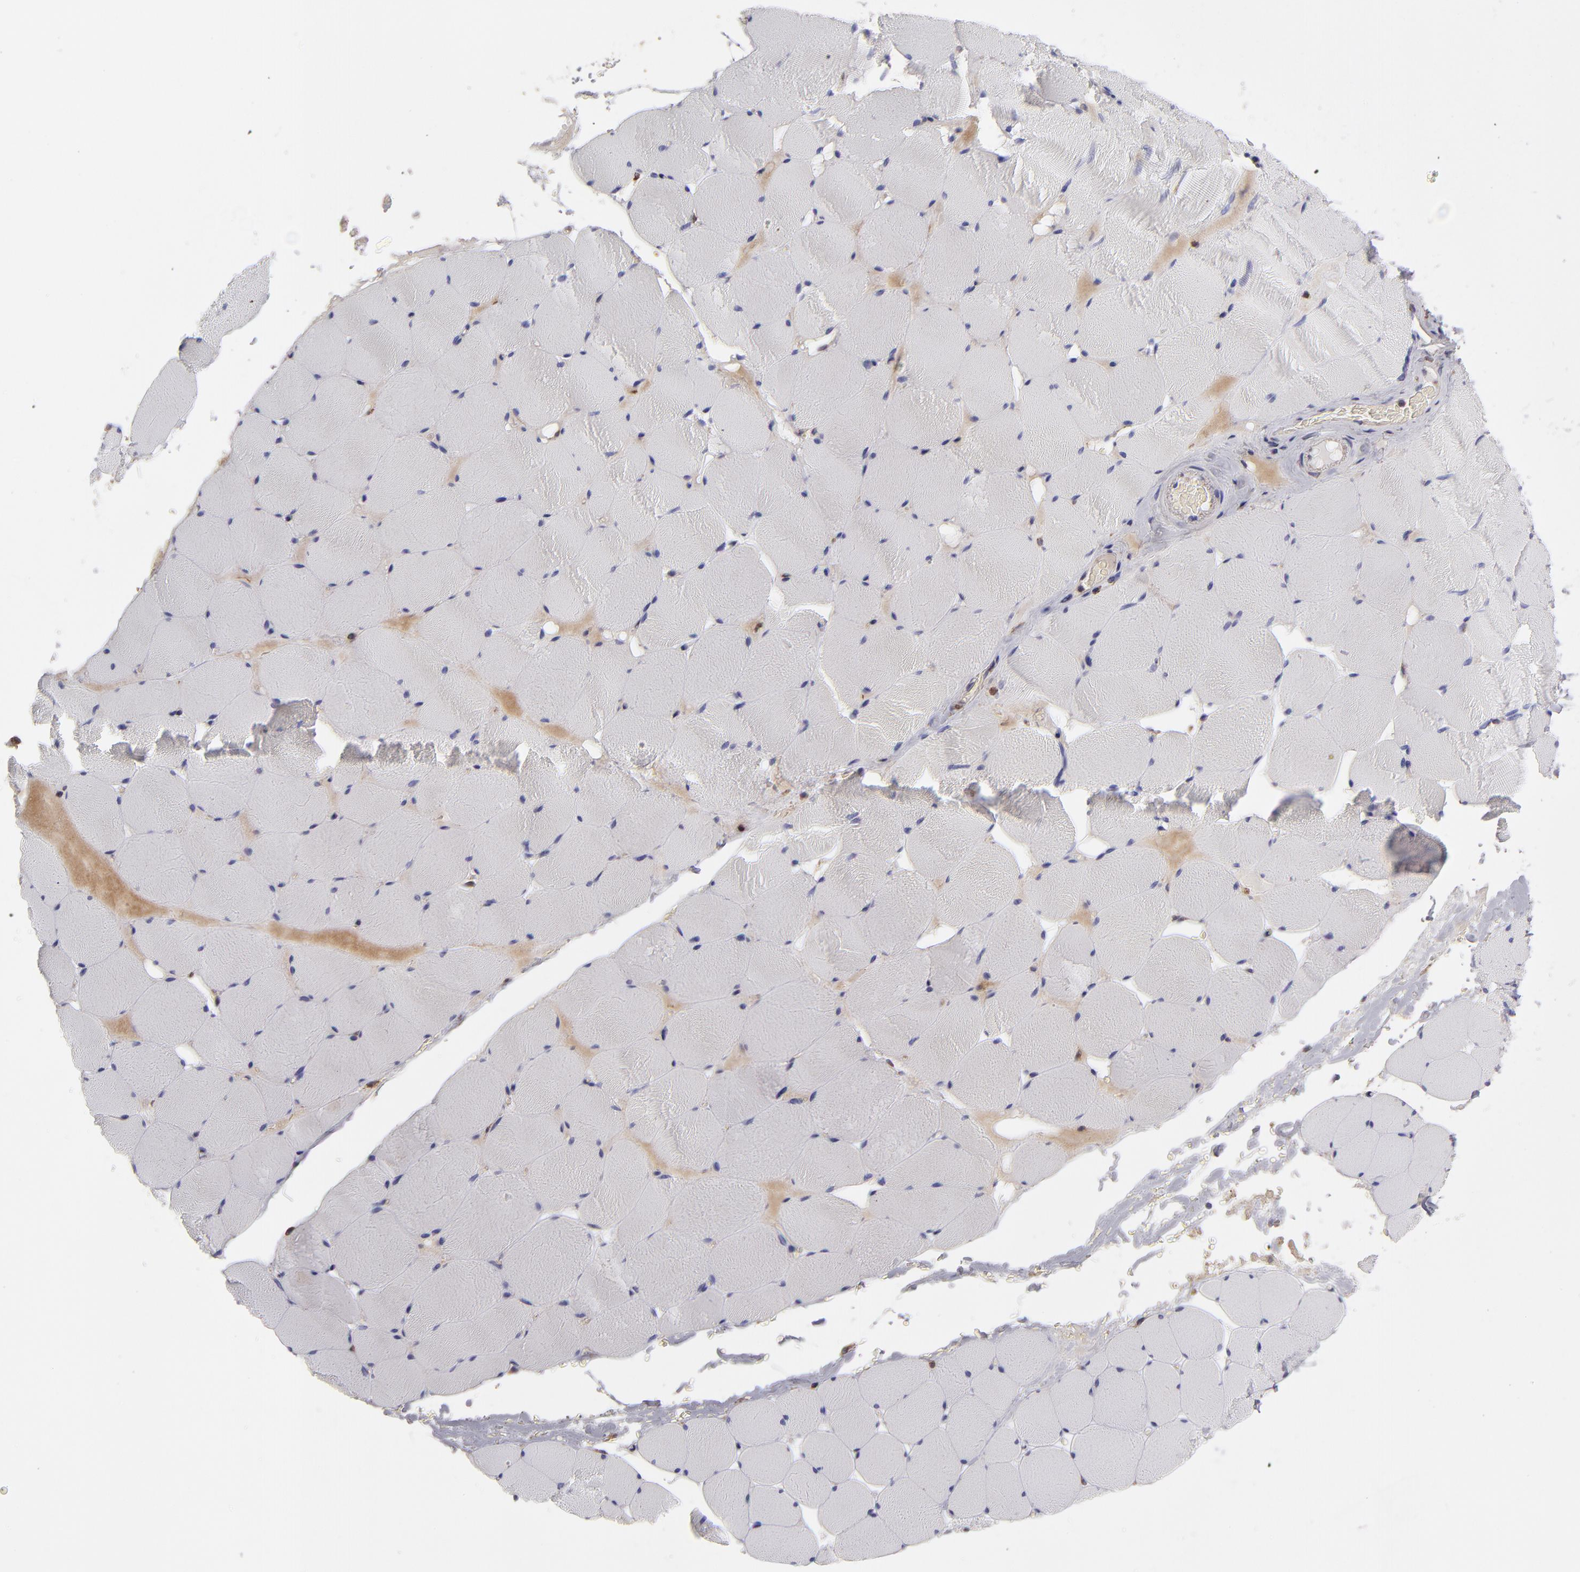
{"staining": {"intensity": "negative", "quantity": "none", "location": "none"}, "tissue": "skeletal muscle", "cell_type": "Myocytes", "image_type": "normal", "snomed": [{"axis": "morphology", "description": "Normal tissue, NOS"}, {"axis": "topography", "description": "Skeletal muscle"}], "caption": "High magnification brightfield microscopy of benign skeletal muscle stained with DAB (brown) and counterstained with hematoxylin (blue): myocytes show no significant positivity. (Stains: DAB (3,3'-diaminobenzidine) immunohistochemistry (IHC) with hematoxylin counter stain, Microscopy: brightfield microscopy at high magnification).", "gene": "CALR", "patient": {"sex": "male", "age": 62}}